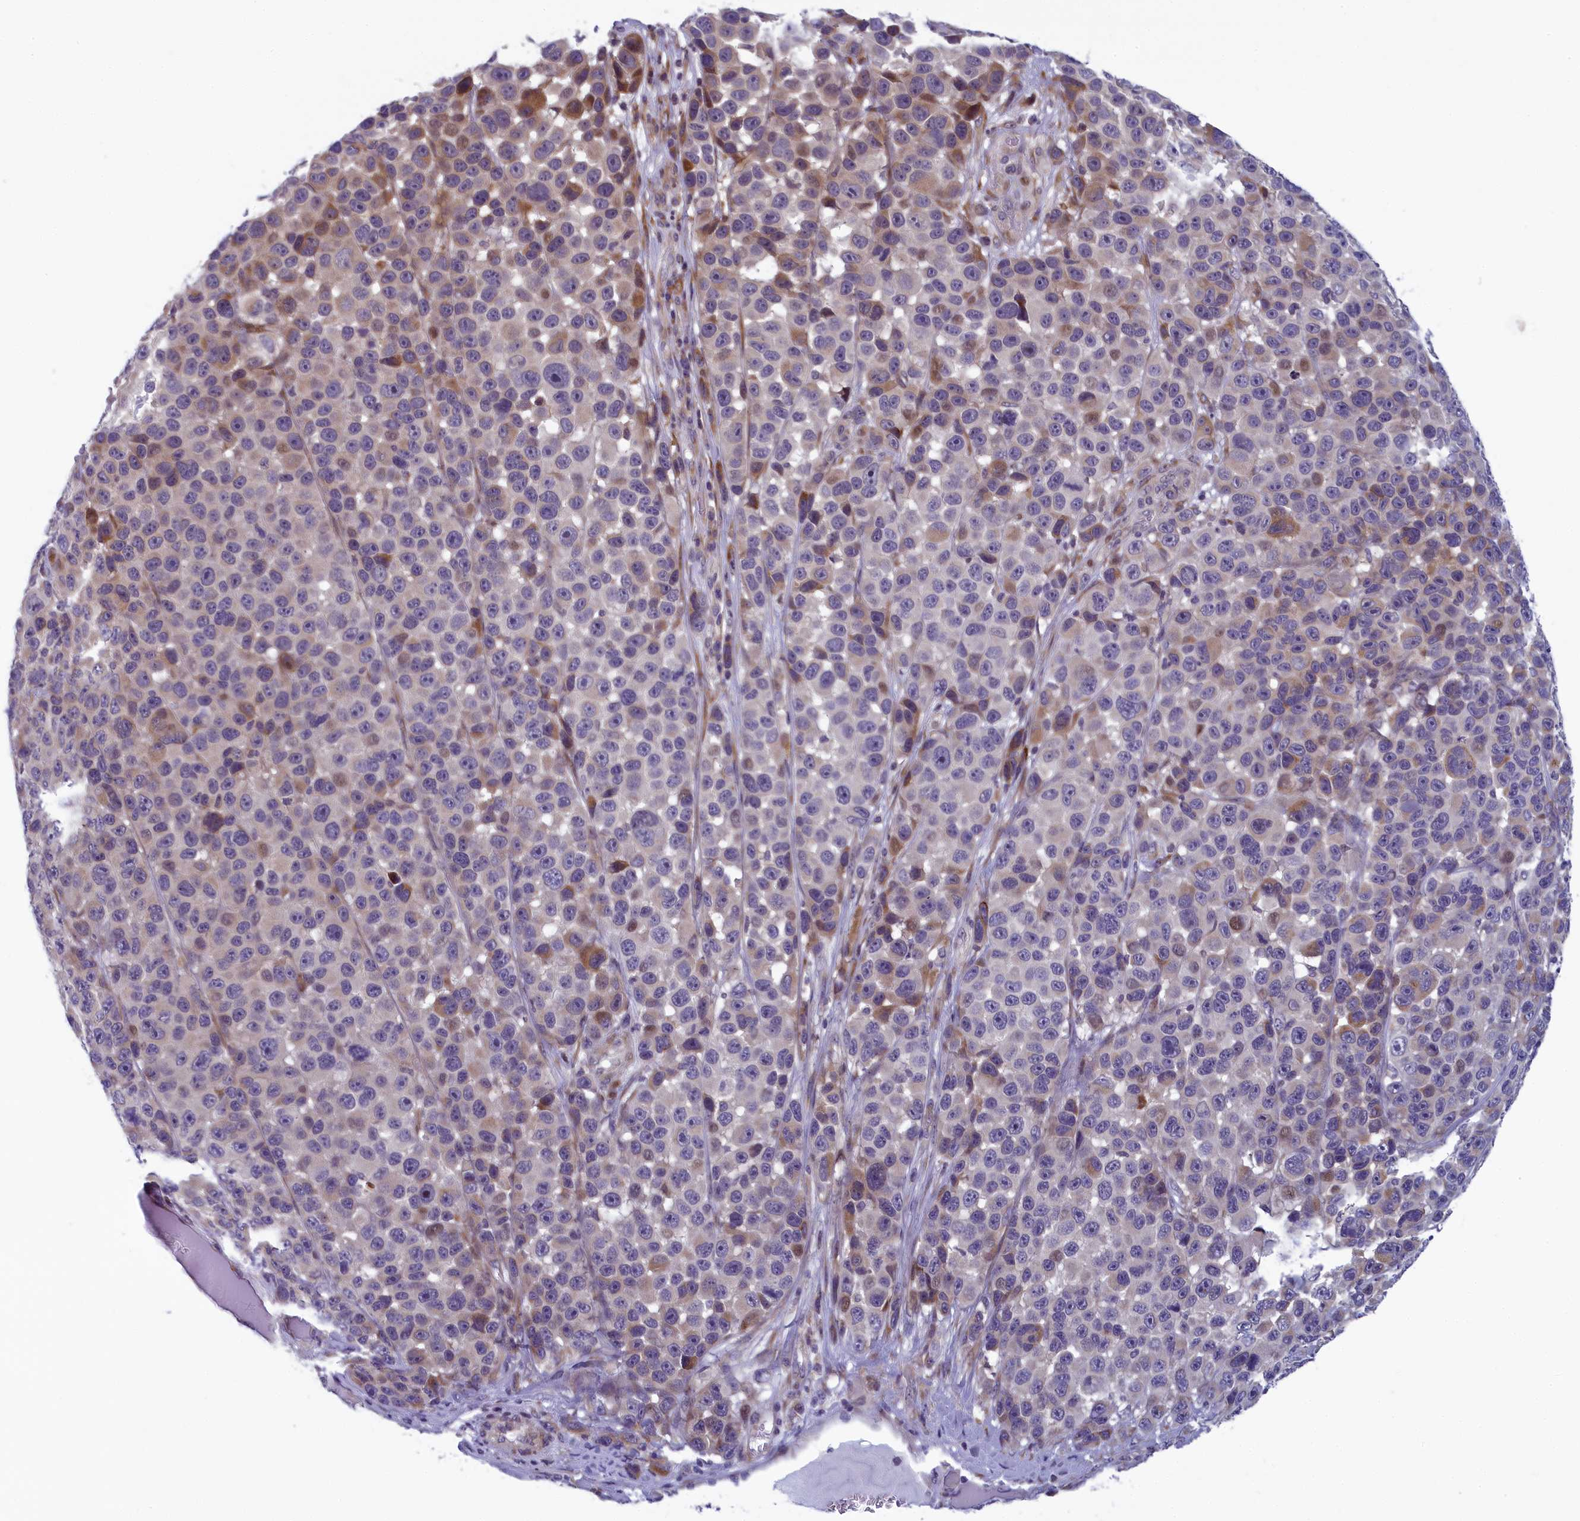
{"staining": {"intensity": "moderate", "quantity": "<25%", "location": "cytoplasmic/membranous,nuclear"}, "tissue": "melanoma", "cell_type": "Tumor cells", "image_type": "cancer", "snomed": [{"axis": "morphology", "description": "Malignant melanoma, NOS"}, {"axis": "topography", "description": "Skin"}], "caption": "A low amount of moderate cytoplasmic/membranous and nuclear positivity is appreciated in about <25% of tumor cells in malignant melanoma tissue.", "gene": "ANKRD39", "patient": {"sex": "male", "age": 53}}